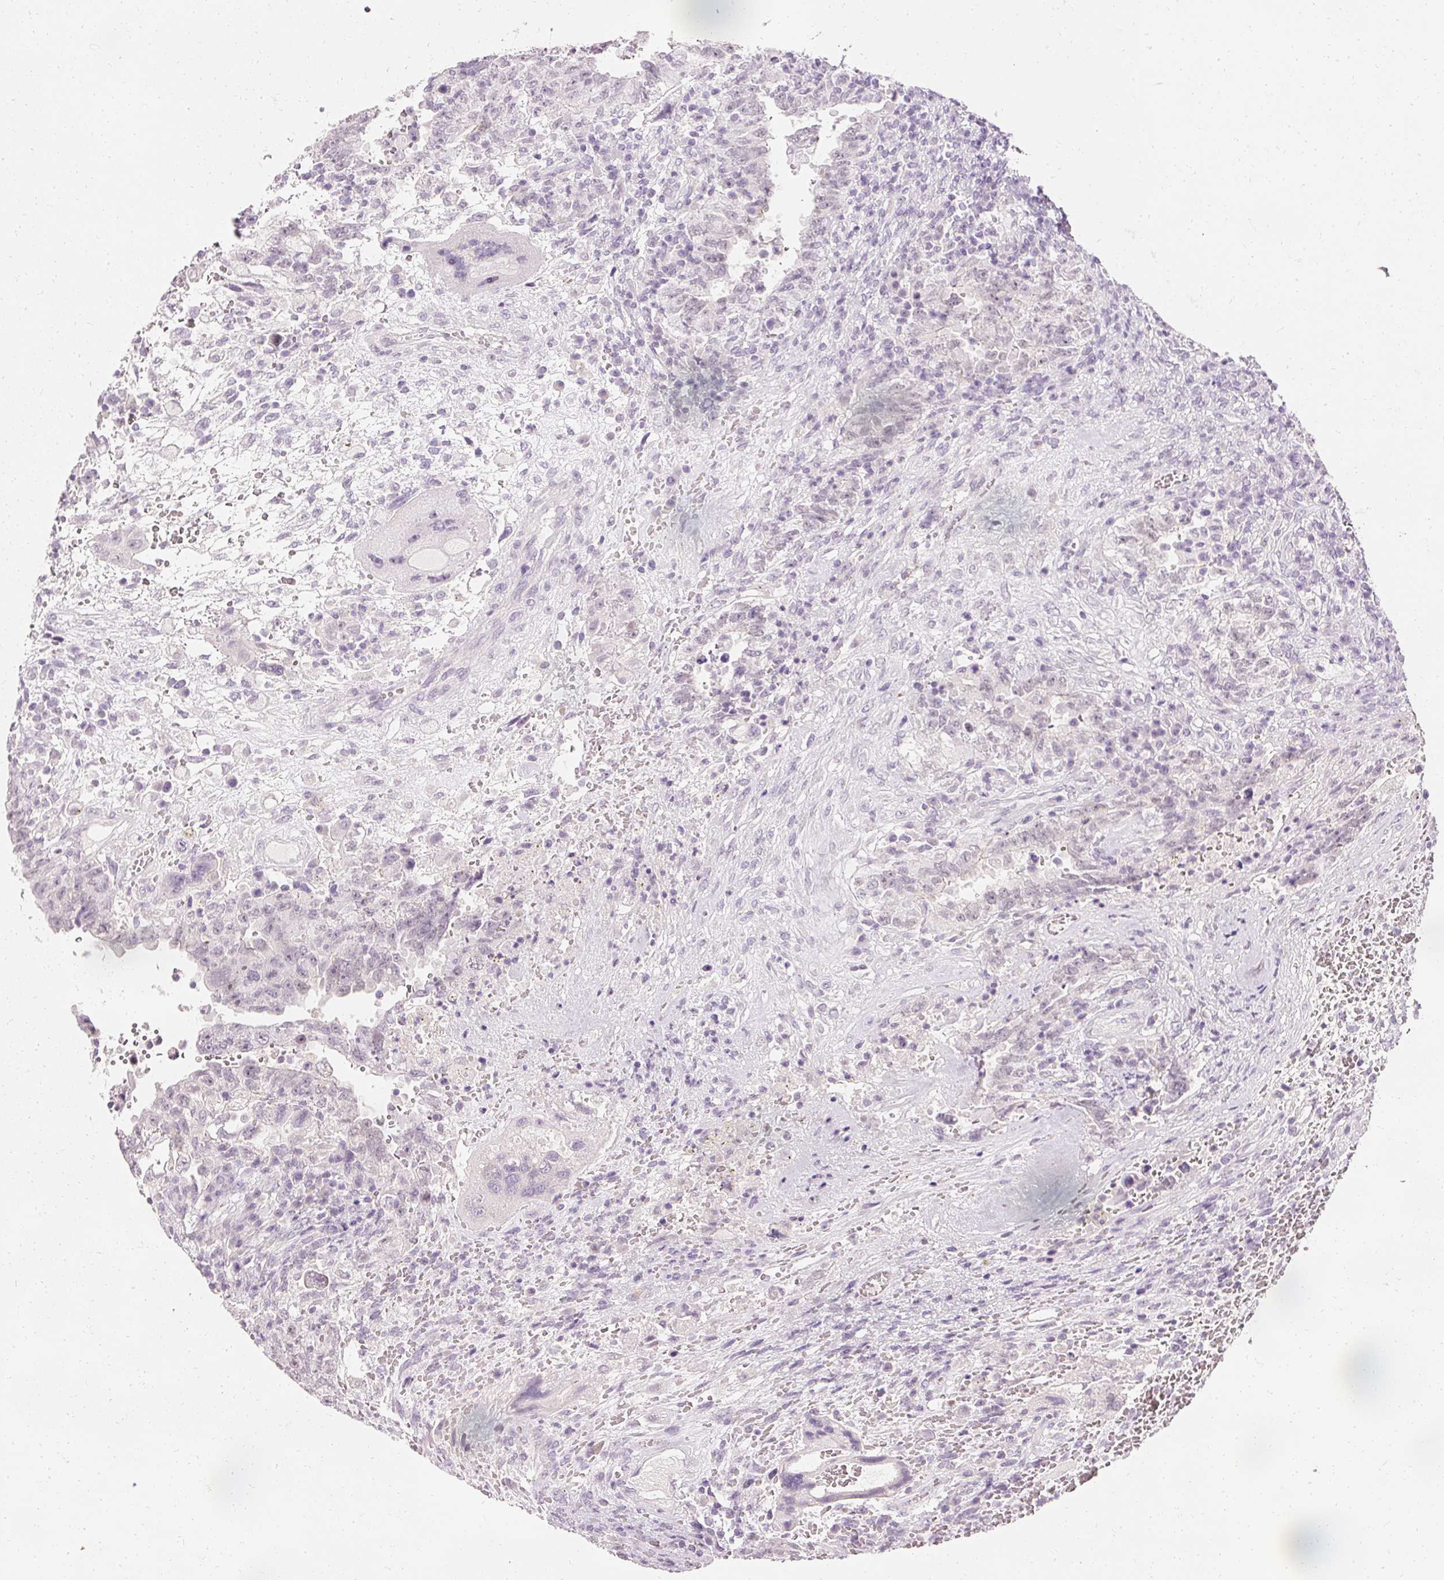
{"staining": {"intensity": "negative", "quantity": "none", "location": "none"}, "tissue": "testis cancer", "cell_type": "Tumor cells", "image_type": "cancer", "snomed": [{"axis": "morphology", "description": "Carcinoma, Embryonal, NOS"}, {"axis": "topography", "description": "Testis"}], "caption": "Micrograph shows no significant protein expression in tumor cells of testis cancer (embryonal carcinoma).", "gene": "ELAVL3", "patient": {"sex": "male", "age": 26}}